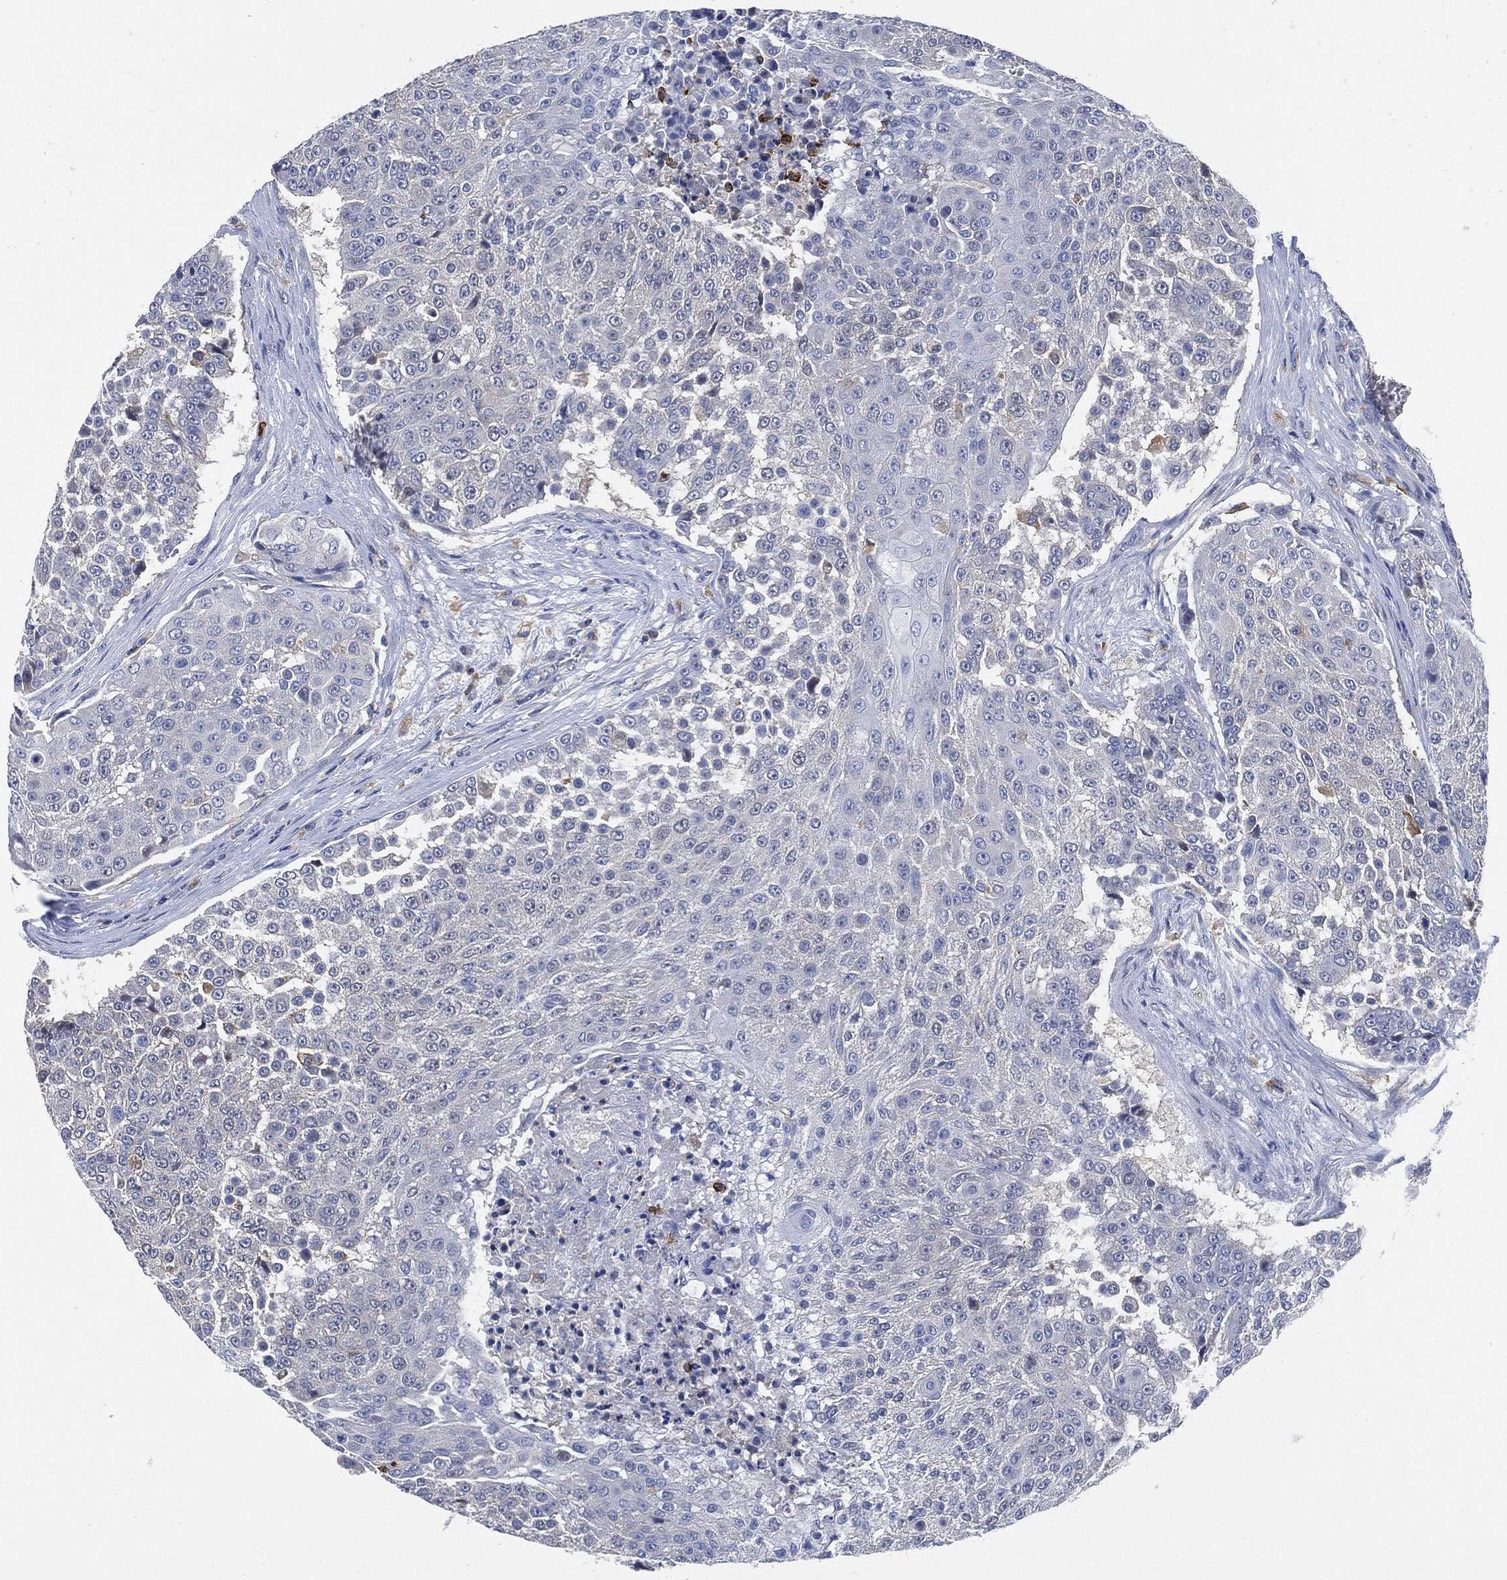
{"staining": {"intensity": "negative", "quantity": "none", "location": "none"}, "tissue": "urothelial cancer", "cell_type": "Tumor cells", "image_type": "cancer", "snomed": [{"axis": "morphology", "description": "Urothelial carcinoma, High grade"}, {"axis": "topography", "description": "Urinary bladder"}], "caption": "There is no significant positivity in tumor cells of urothelial cancer.", "gene": "VSIG4", "patient": {"sex": "female", "age": 63}}